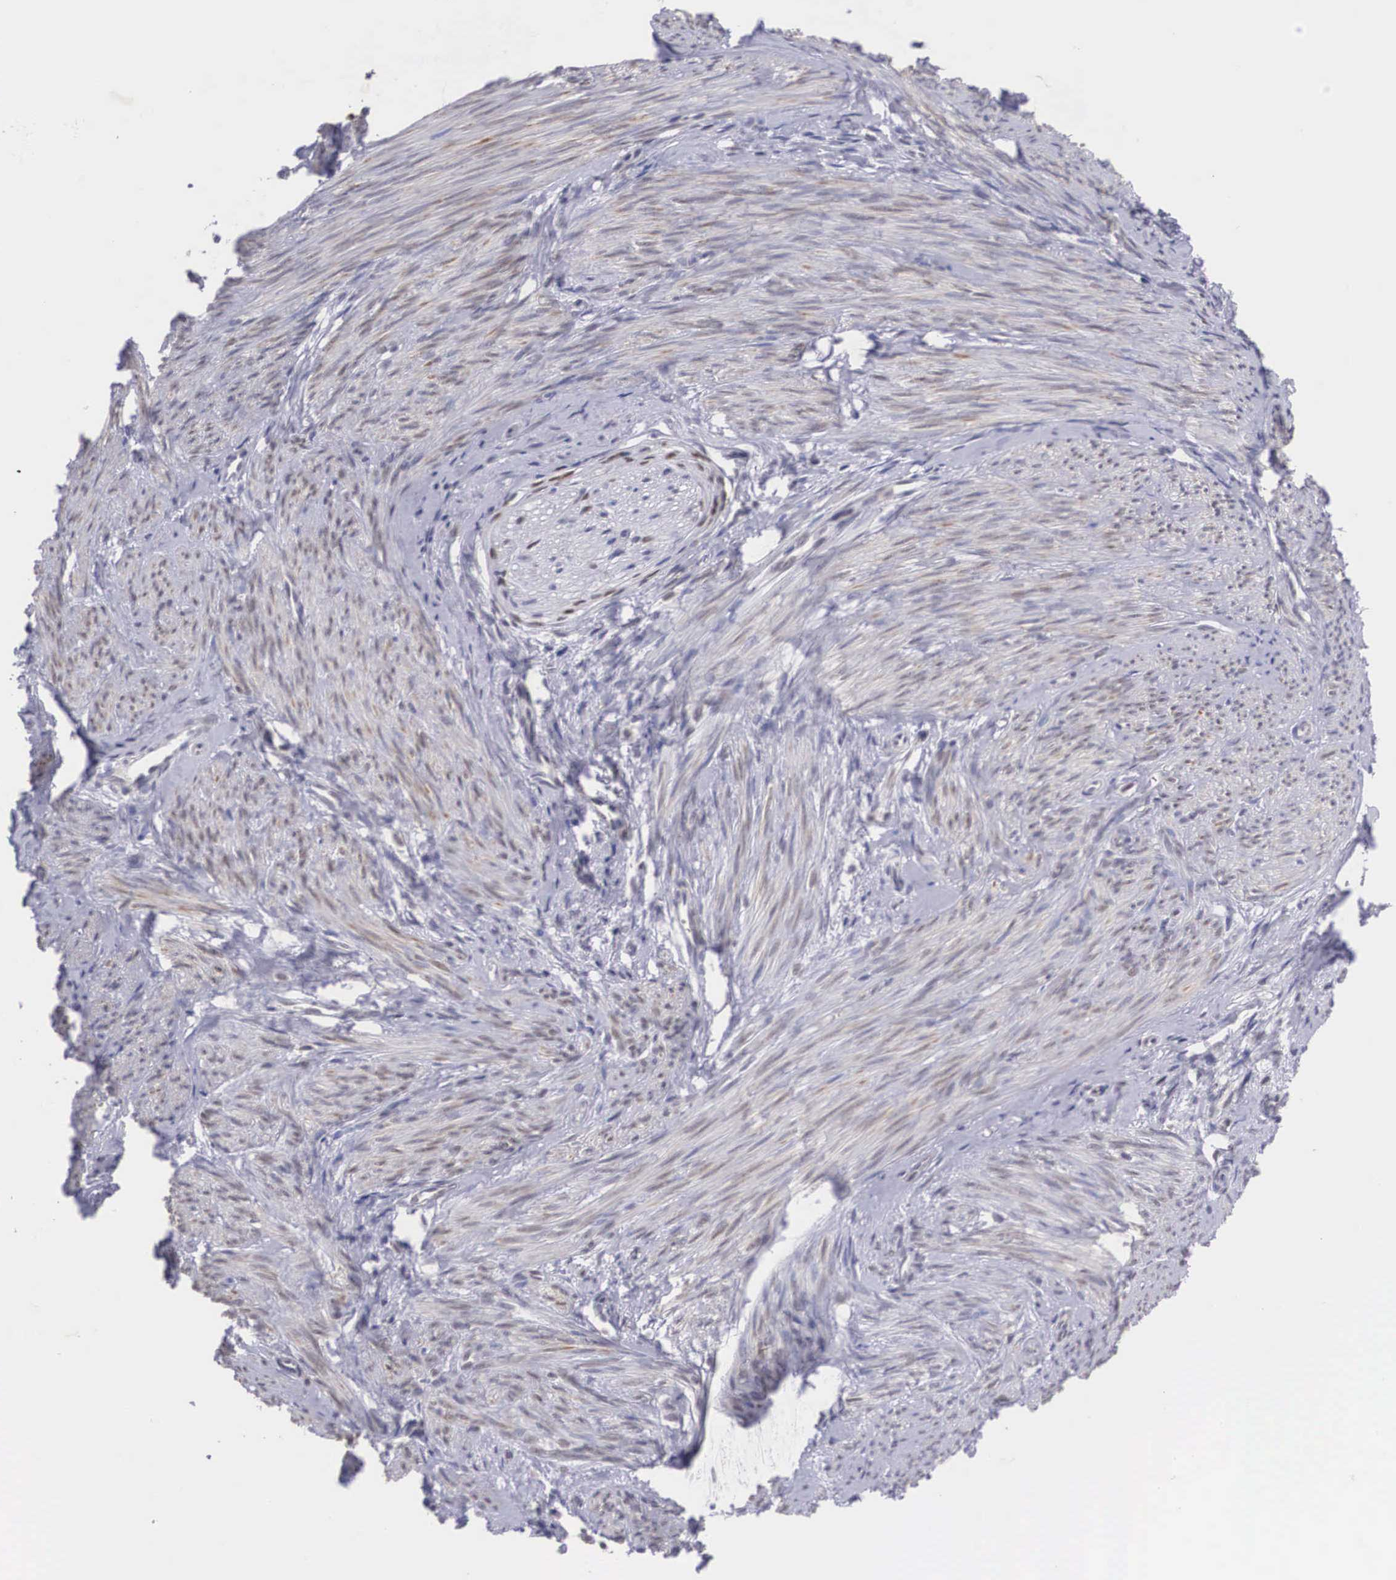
{"staining": {"intensity": "moderate", "quantity": ">75%", "location": "cytoplasmic/membranous,nuclear"}, "tissue": "endometrial cancer", "cell_type": "Tumor cells", "image_type": "cancer", "snomed": [{"axis": "morphology", "description": "Adenocarcinoma, NOS"}, {"axis": "topography", "description": "Endometrium"}], "caption": "A brown stain shows moderate cytoplasmic/membranous and nuclear staining of a protein in human adenocarcinoma (endometrial) tumor cells. (DAB IHC with brightfield microscopy, high magnification).", "gene": "NINL", "patient": {"sex": "female", "age": 76}}